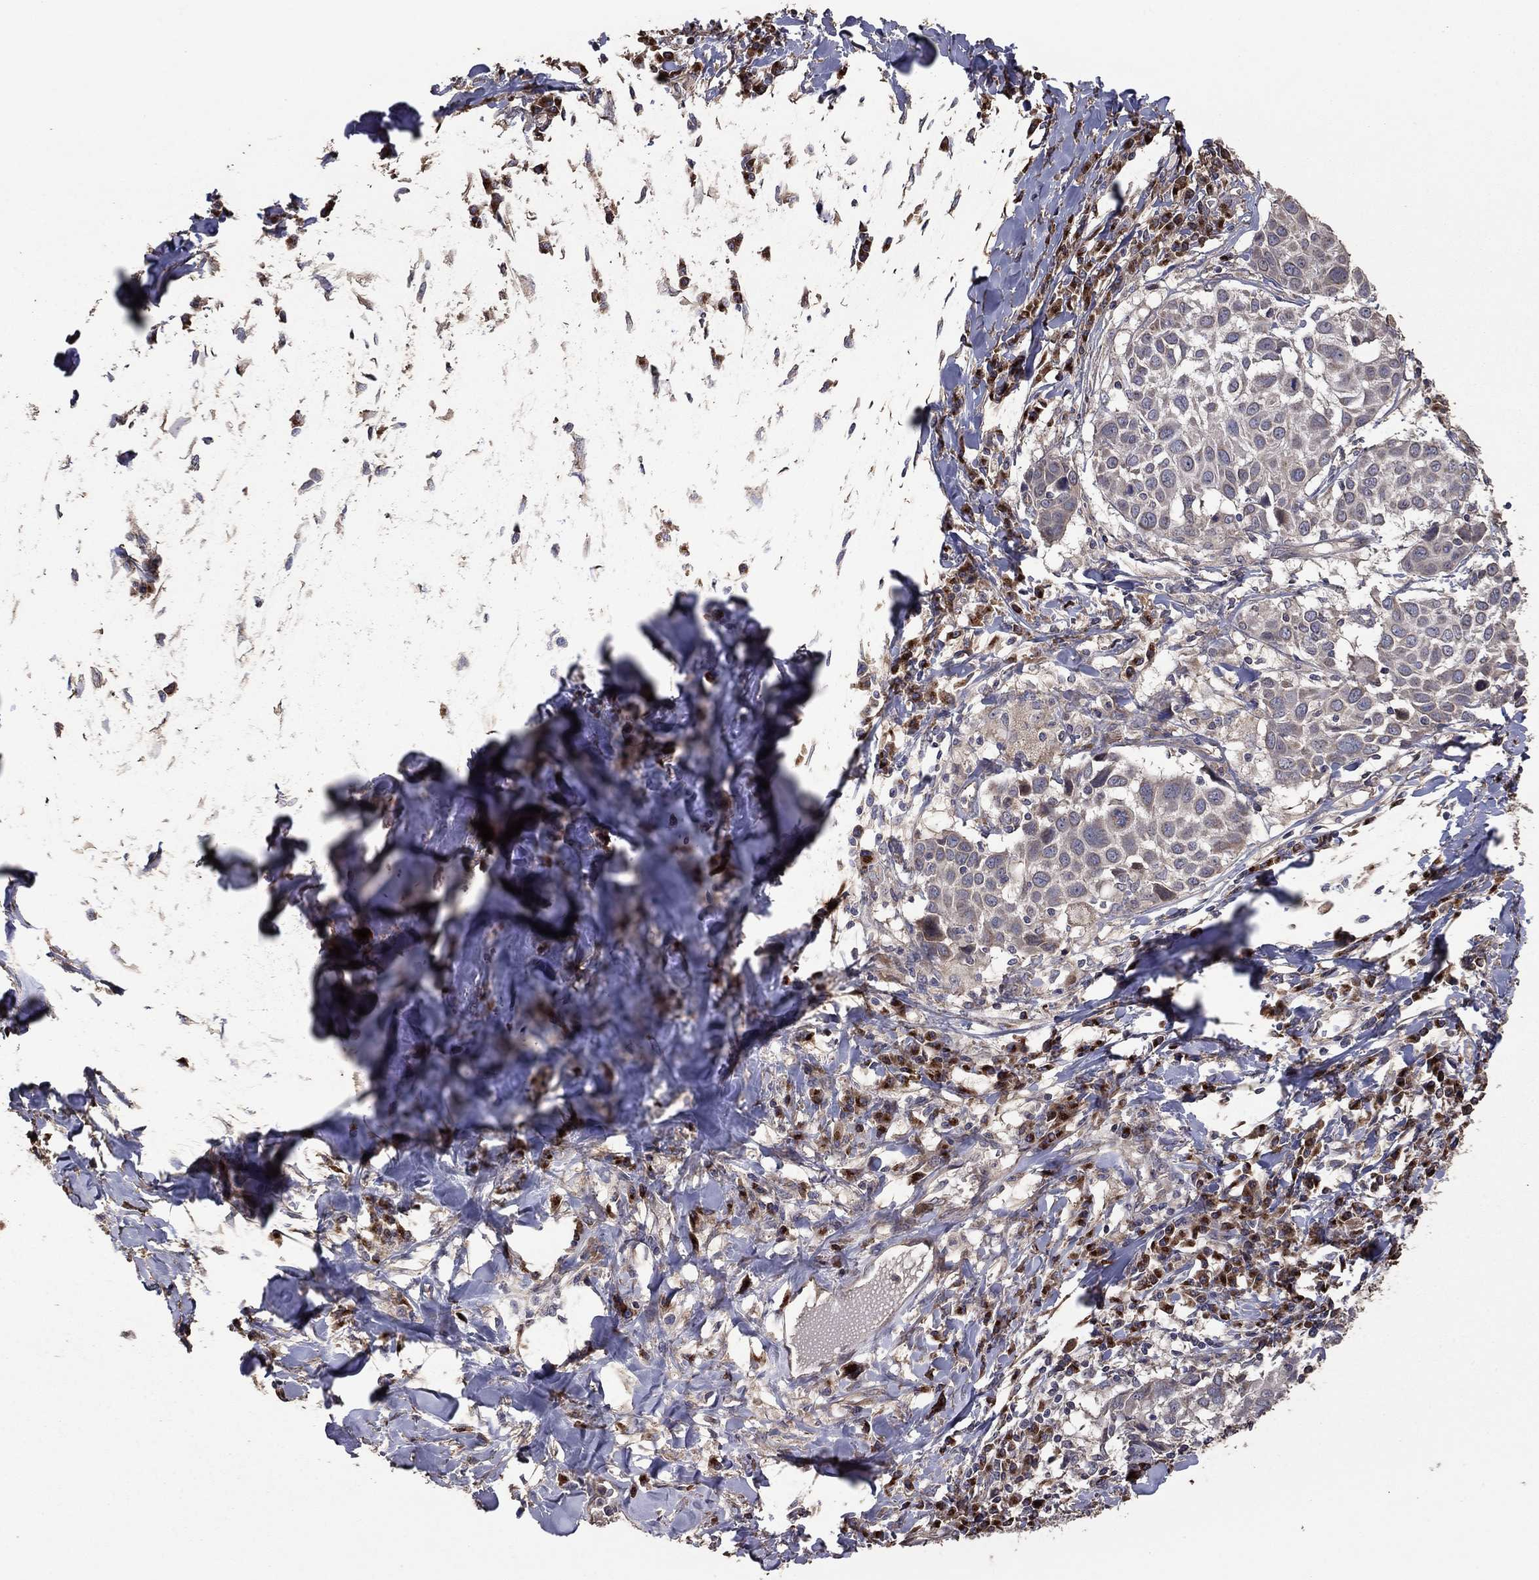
{"staining": {"intensity": "negative", "quantity": "none", "location": "none"}, "tissue": "lung cancer", "cell_type": "Tumor cells", "image_type": "cancer", "snomed": [{"axis": "morphology", "description": "Squamous cell carcinoma, NOS"}, {"axis": "topography", "description": "Lung"}], "caption": "Tumor cells are negative for protein expression in human lung cancer (squamous cell carcinoma). Nuclei are stained in blue.", "gene": "FLT4", "patient": {"sex": "male", "age": 57}}